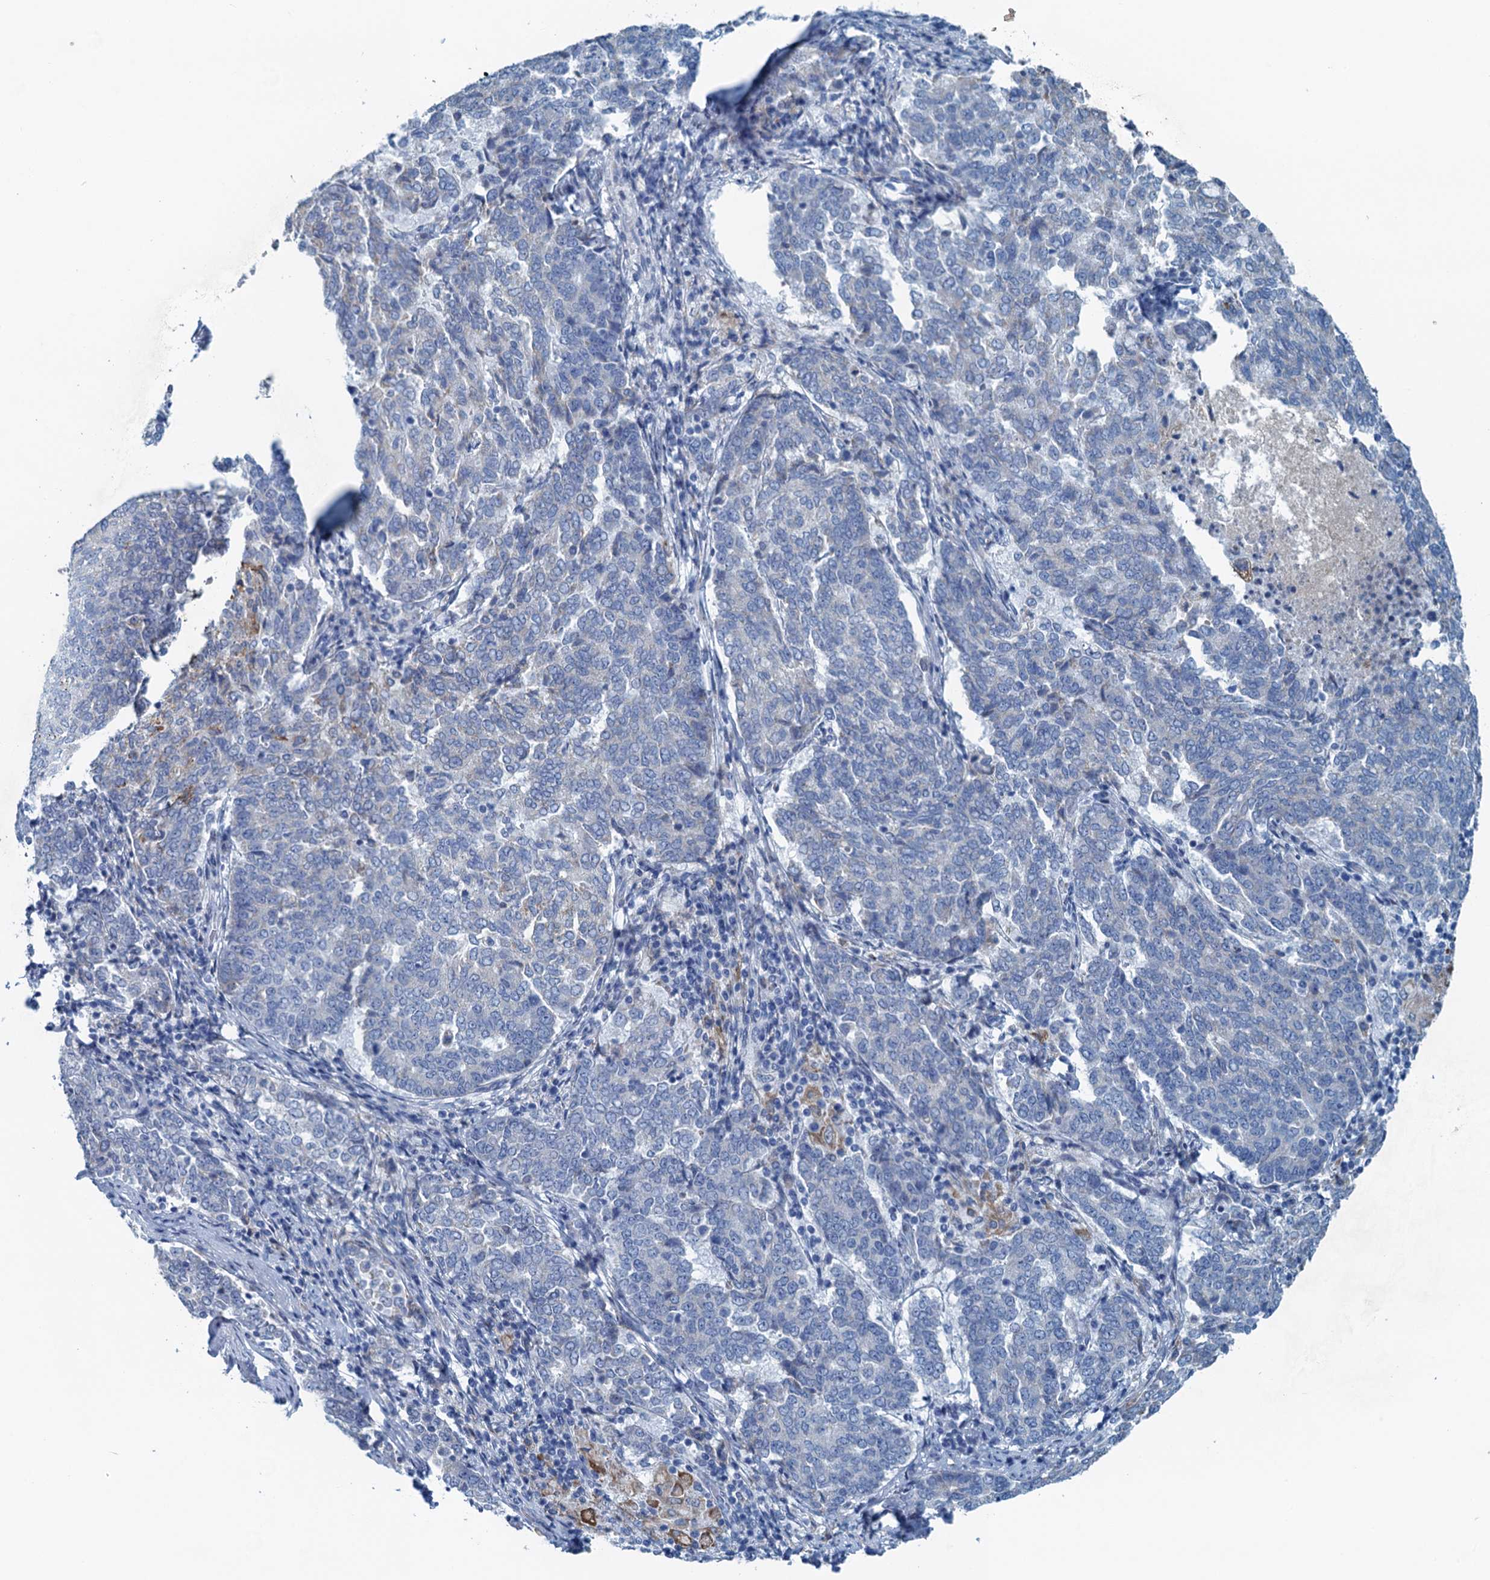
{"staining": {"intensity": "negative", "quantity": "none", "location": "none"}, "tissue": "endometrial cancer", "cell_type": "Tumor cells", "image_type": "cancer", "snomed": [{"axis": "morphology", "description": "Adenocarcinoma, NOS"}, {"axis": "topography", "description": "Endometrium"}], "caption": "Immunohistochemistry (IHC) photomicrograph of human endometrial cancer (adenocarcinoma) stained for a protein (brown), which demonstrates no positivity in tumor cells.", "gene": "C10orf88", "patient": {"sex": "female", "age": 80}}